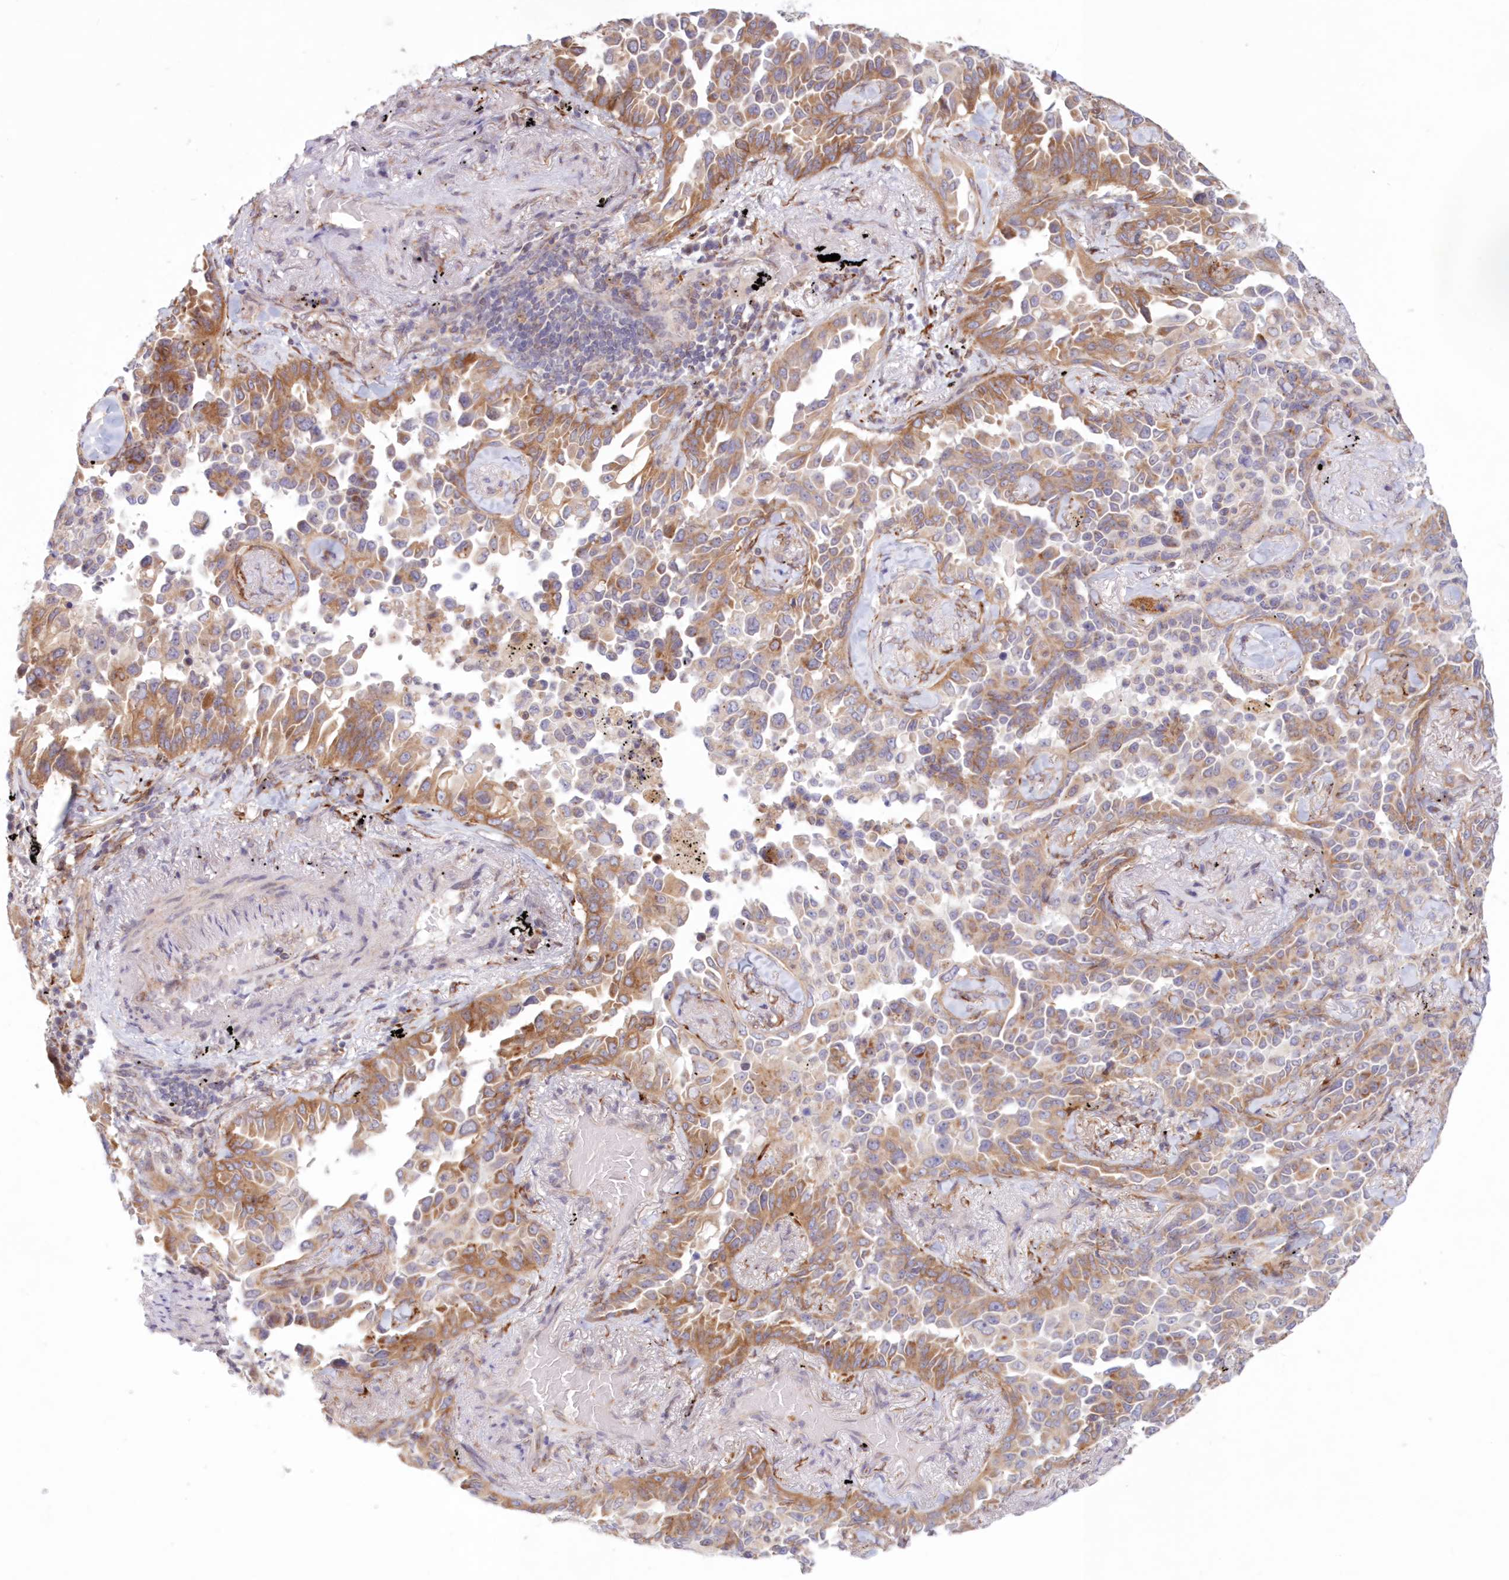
{"staining": {"intensity": "moderate", "quantity": ">75%", "location": "cytoplasmic/membranous"}, "tissue": "lung cancer", "cell_type": "Tumor cells", "image_type": "cancer", "snomed": [{"axis": "morphology", "description": "Adenocarcinoma, NOS"}, {"axis": "topography", "description": "Lung"}], "caption": "A medium amount of moderate cytoplasmic/membranous expression is present in approximately >75% of tumor cells in lung cancer (adenocarcinoma) tissue. Ihc stains the protein in brown and the nuclei are stained blue.", "gene": "PCYOX1L", "patient": {"sex": "female", "age": 67}}